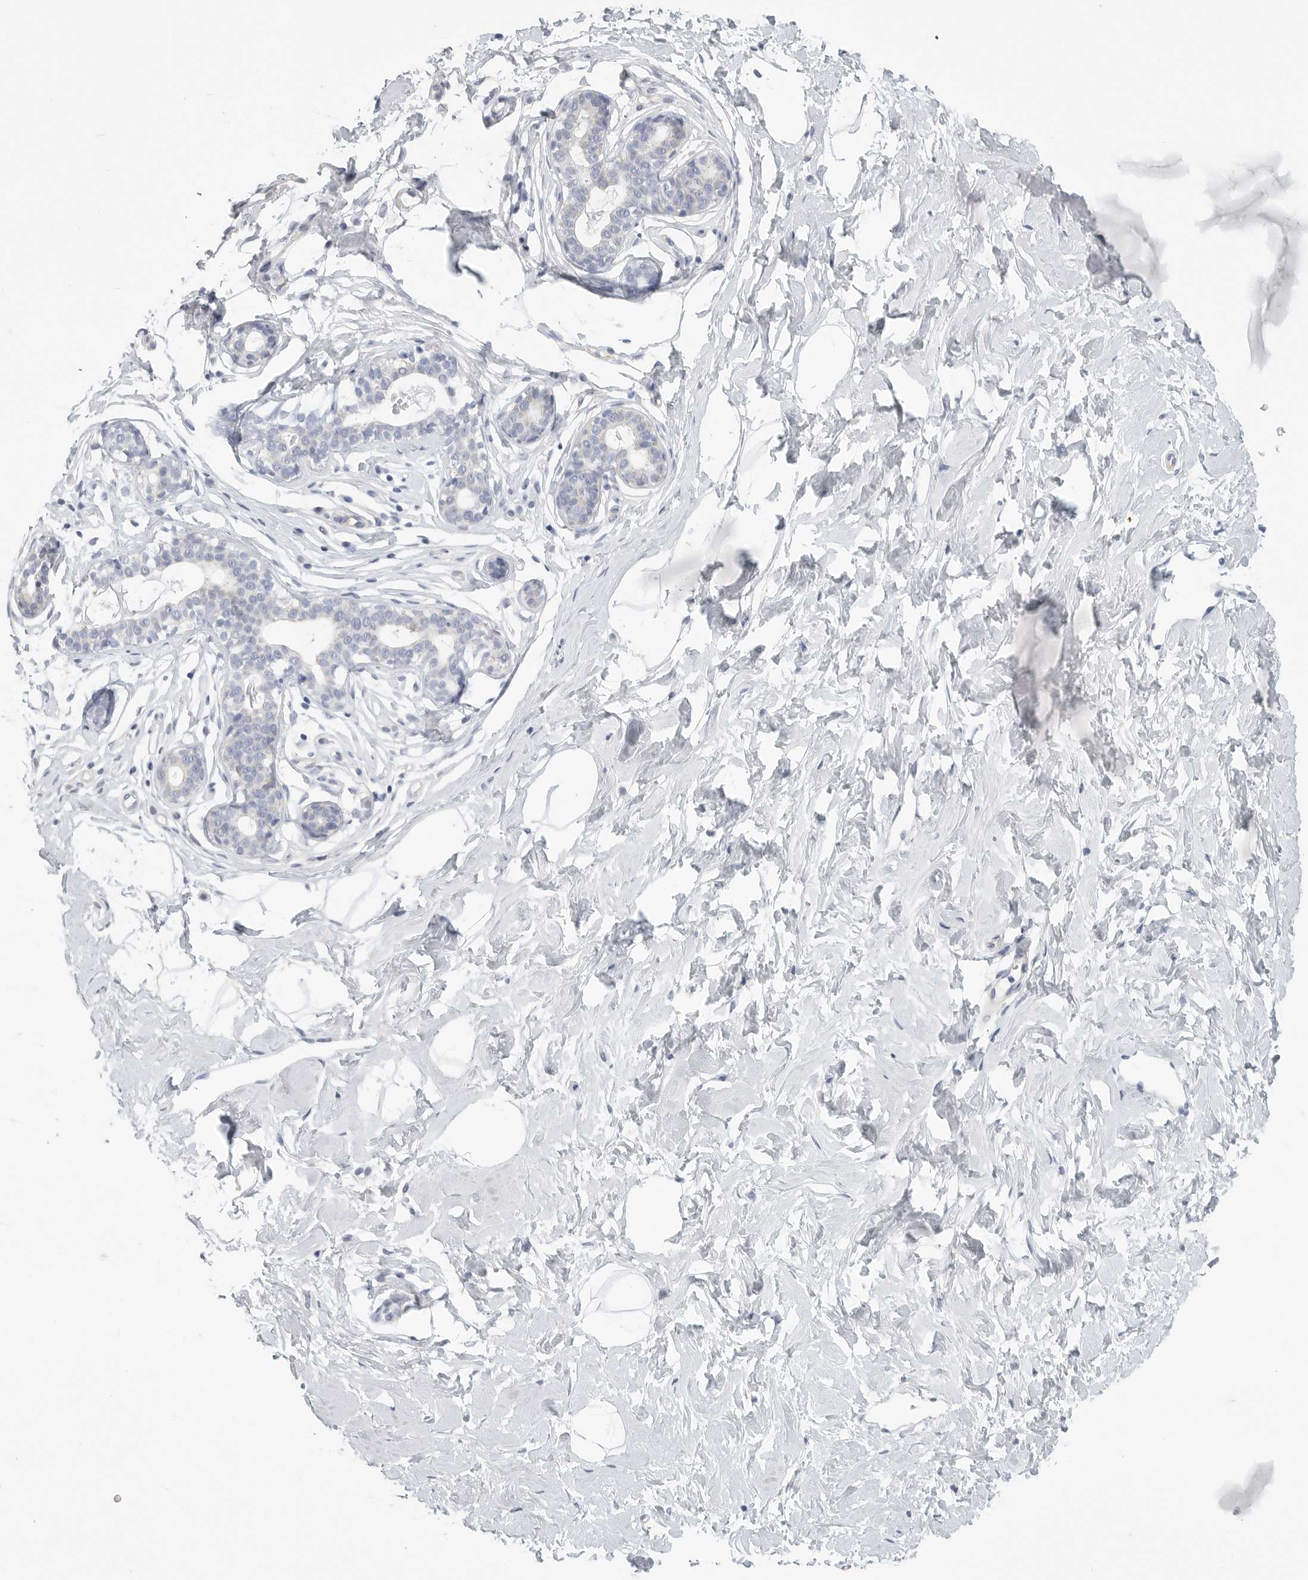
{"staining": {"intensity": "negative", "quantity": "none", "location": "none"}, "tissue": "breast", "cell_type": "Adipocytes", "image_type": "normal", "snomed": [{"axis": "morphology", "description": "Normal tissue, NOS"}, {"axis": "morphology", "description": "Adenoma, NOS"}, {"axis": "topography", "description": "Breast"}], "caption": "This micrograph is of unremarkable breast stained with immunohistochemistry to label a protein in brown with the nuclei are counter-stained blue. There is no expression in adipocytes.", "gene": "TNR", "patient": {"sex": "female", "age": 23}}